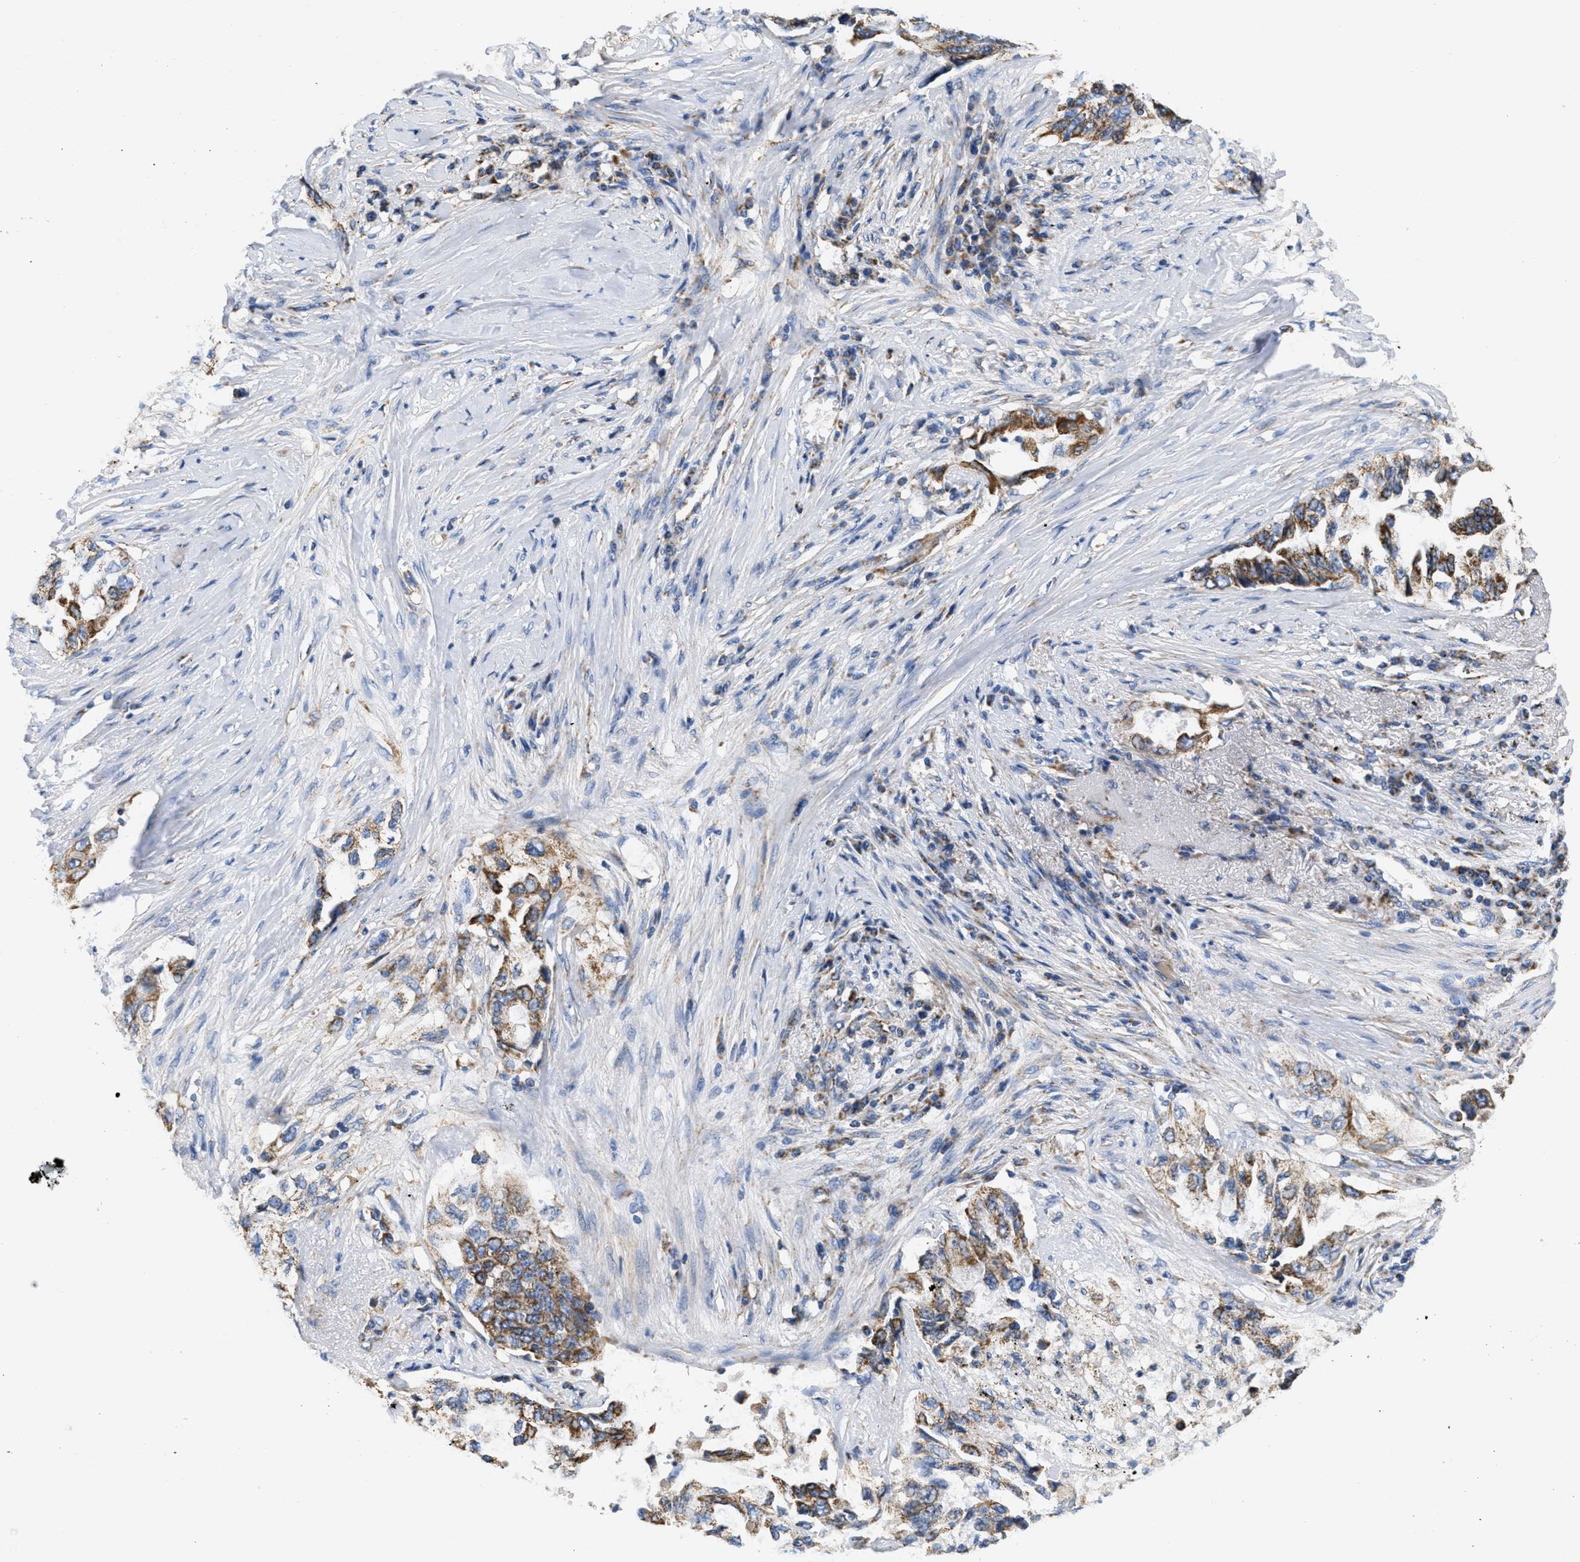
{"staining": {"intensity": "moderate", "quantity": ">75%", "location": "cytoplasmic/membranous"}, "tissue": "lung cancer", "cell_type": "Tumor cells", "image_type": "cancer", "snomed": [{"axis": "morphology", "description": "Adenocarcinoma, NOS"}, {"axis": "topography", "description": "Lung"}], "caption": "Protein staining displays moderate cytoplasmic/membranous expression in about >75% of tumor cells in lung cancer.", "gene": "KCNJ5", "patient": {"sex": "female", "age": 51}}